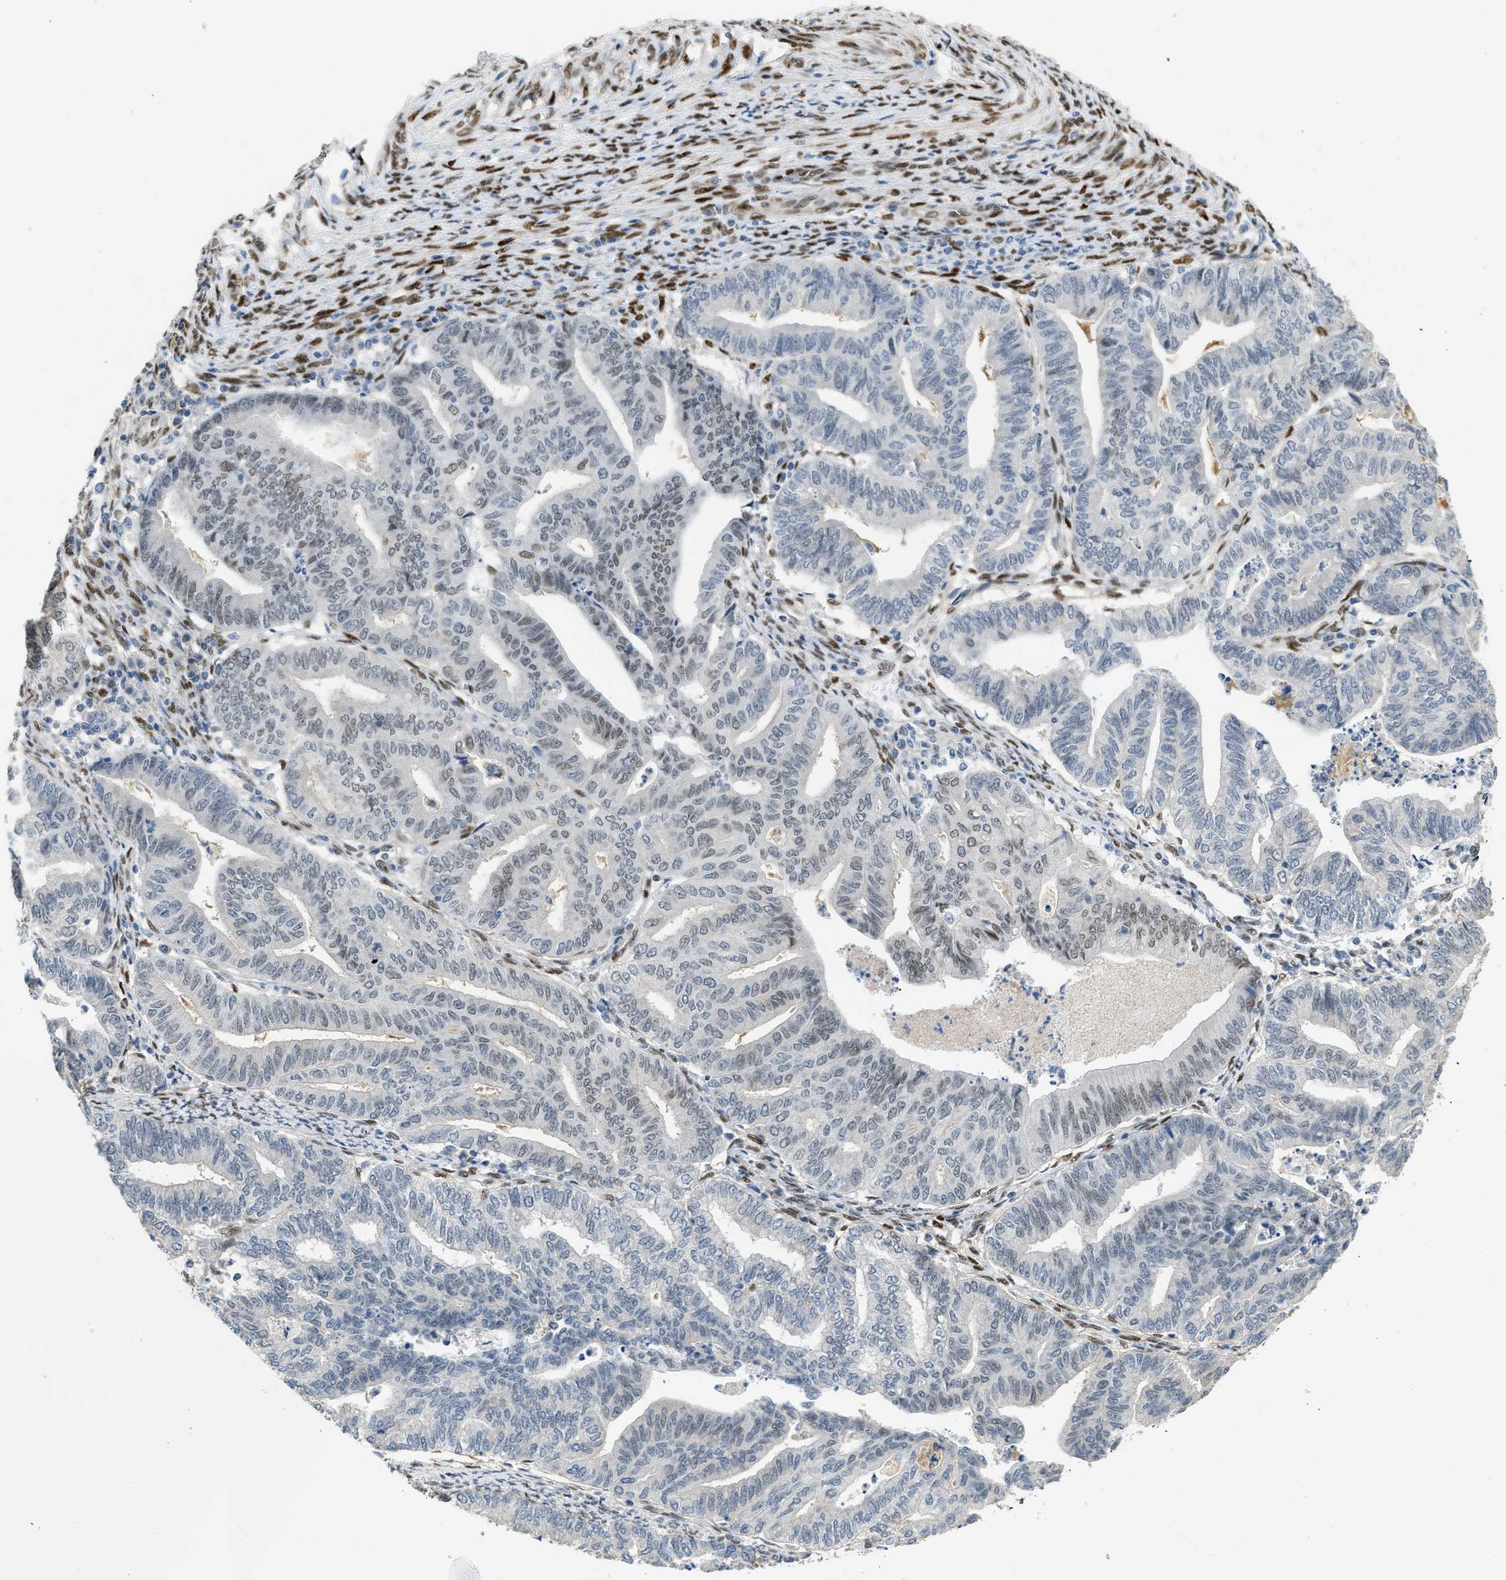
{"staining": {"intensity": "weak", "quantity": "<25%", "location": "nuclear"}, "tissue": "endometrial cancer", "cell_type": "Tumor cells", "image_type": "cancer", "snomed": [{"axis": "morphology", "description": "Adenocarcinoma, NOS"}, {"axis": "topography", "description": "Endometrium"}], "caption": "High power microscopy image of an immunohistochemistry micrograph of adenocarcinoma (endometrial), revealing no significant staining in tumor cells. (Stains: DAB (3,3'-diaminobenzidine) immunohistochemistry (IHC) with hematoxylin counter stain, Microscopy: brightfield microscopy at high magnification).", "gene": "ZBTB20", "patient": {"sex": "female", "age": 79}}